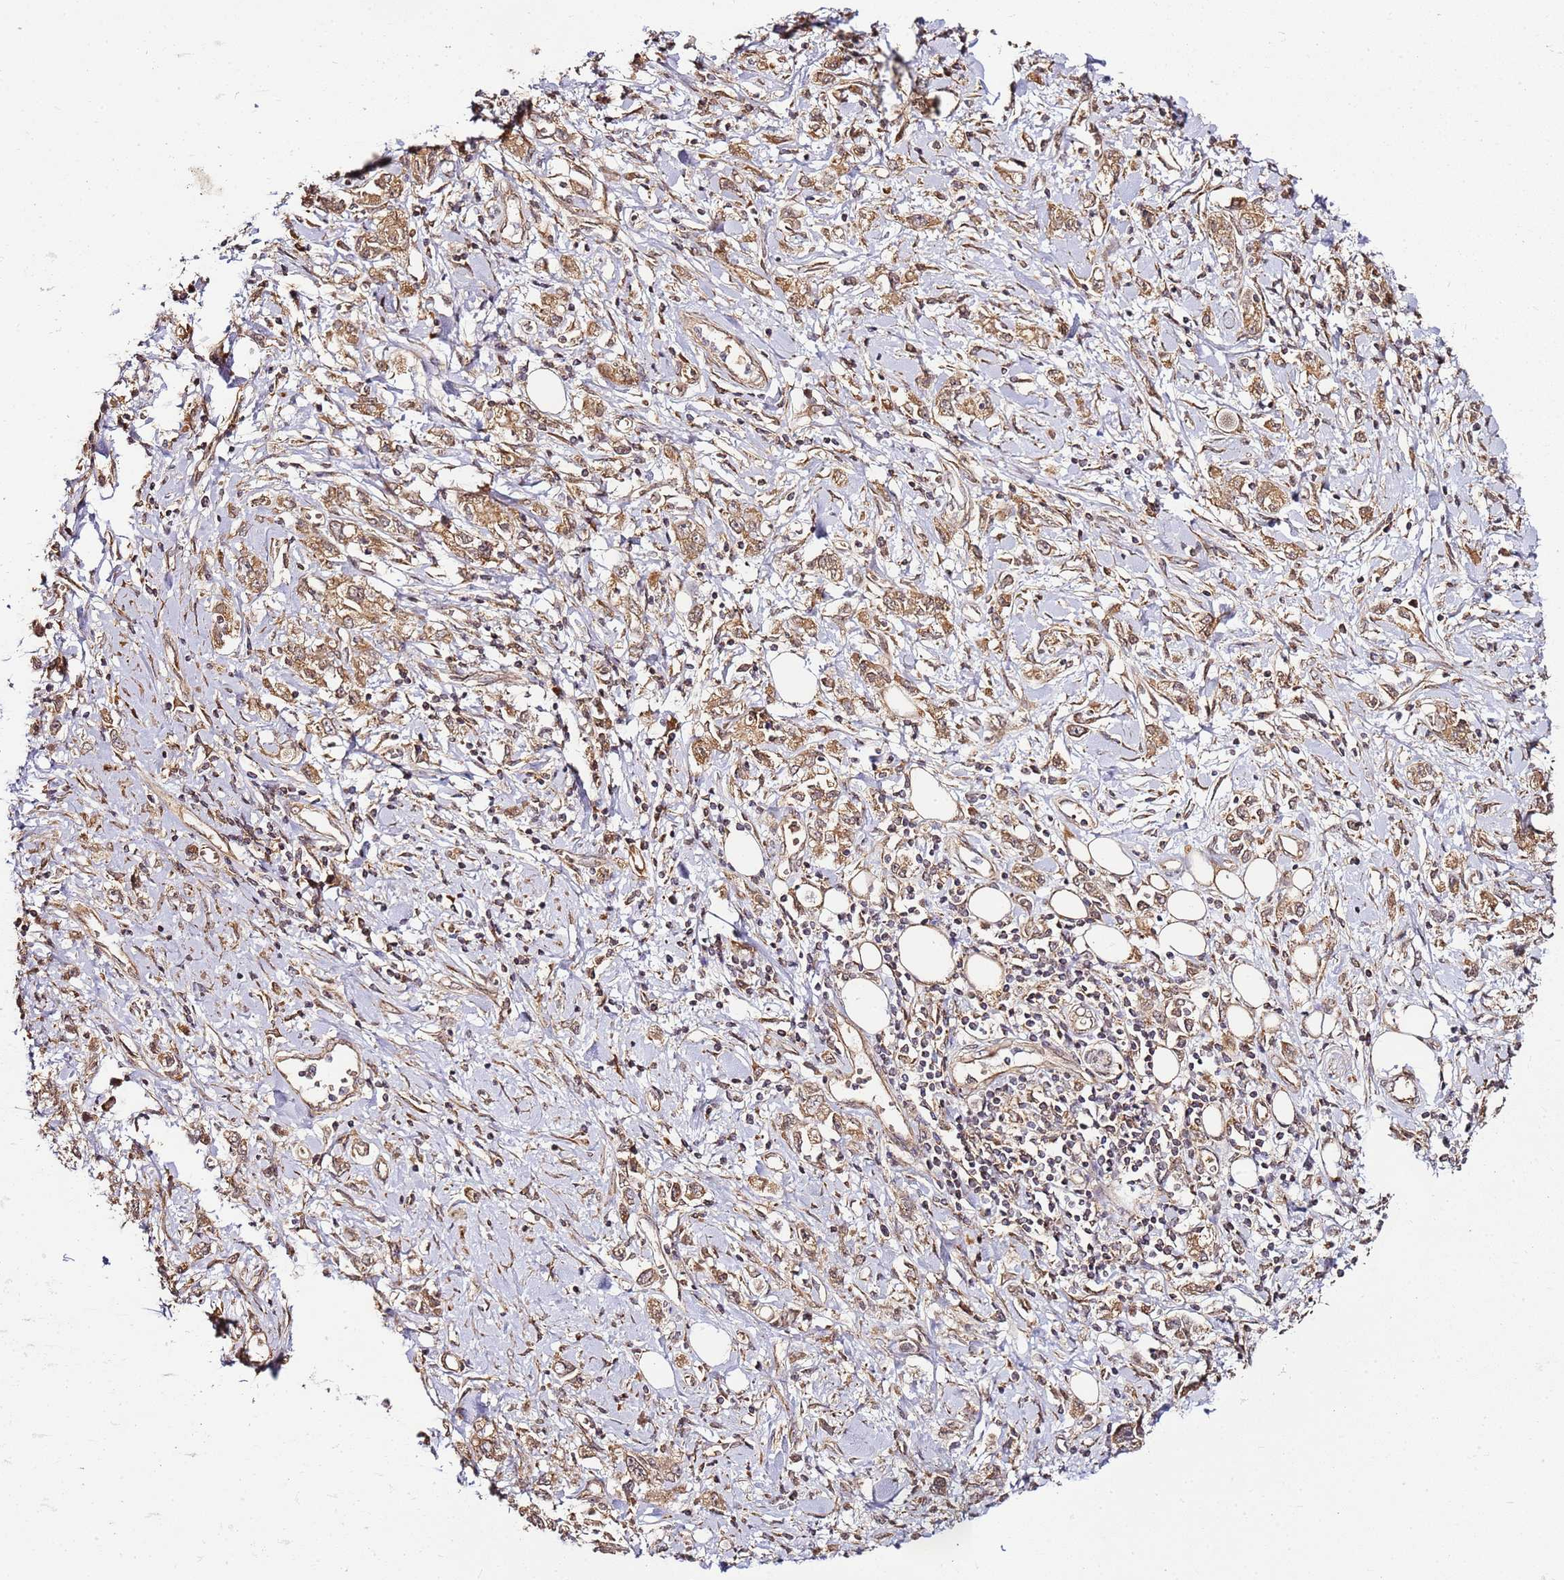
{"staining": {"intensity": "moderate", "quantity": ">75%", "location": "cytoplasmic/membranous"}, "tissue": "stomach cancer", "cell_type": "Tumor cells", "image_type": "cancer", "snomed": [{"axis": "morphology", "description": "Adenocarcinoma, NOS"}, {"axis": "topography", "description": "Stomach"}], "caption": "Protein expression analysis of human stomach adenocarcinoma reveals moderate cytoplasmic/membranous staining in approximately >75% of tumor cells.", "gene": "TM2D2", "patient": {"sex": "female", "age": 76}}